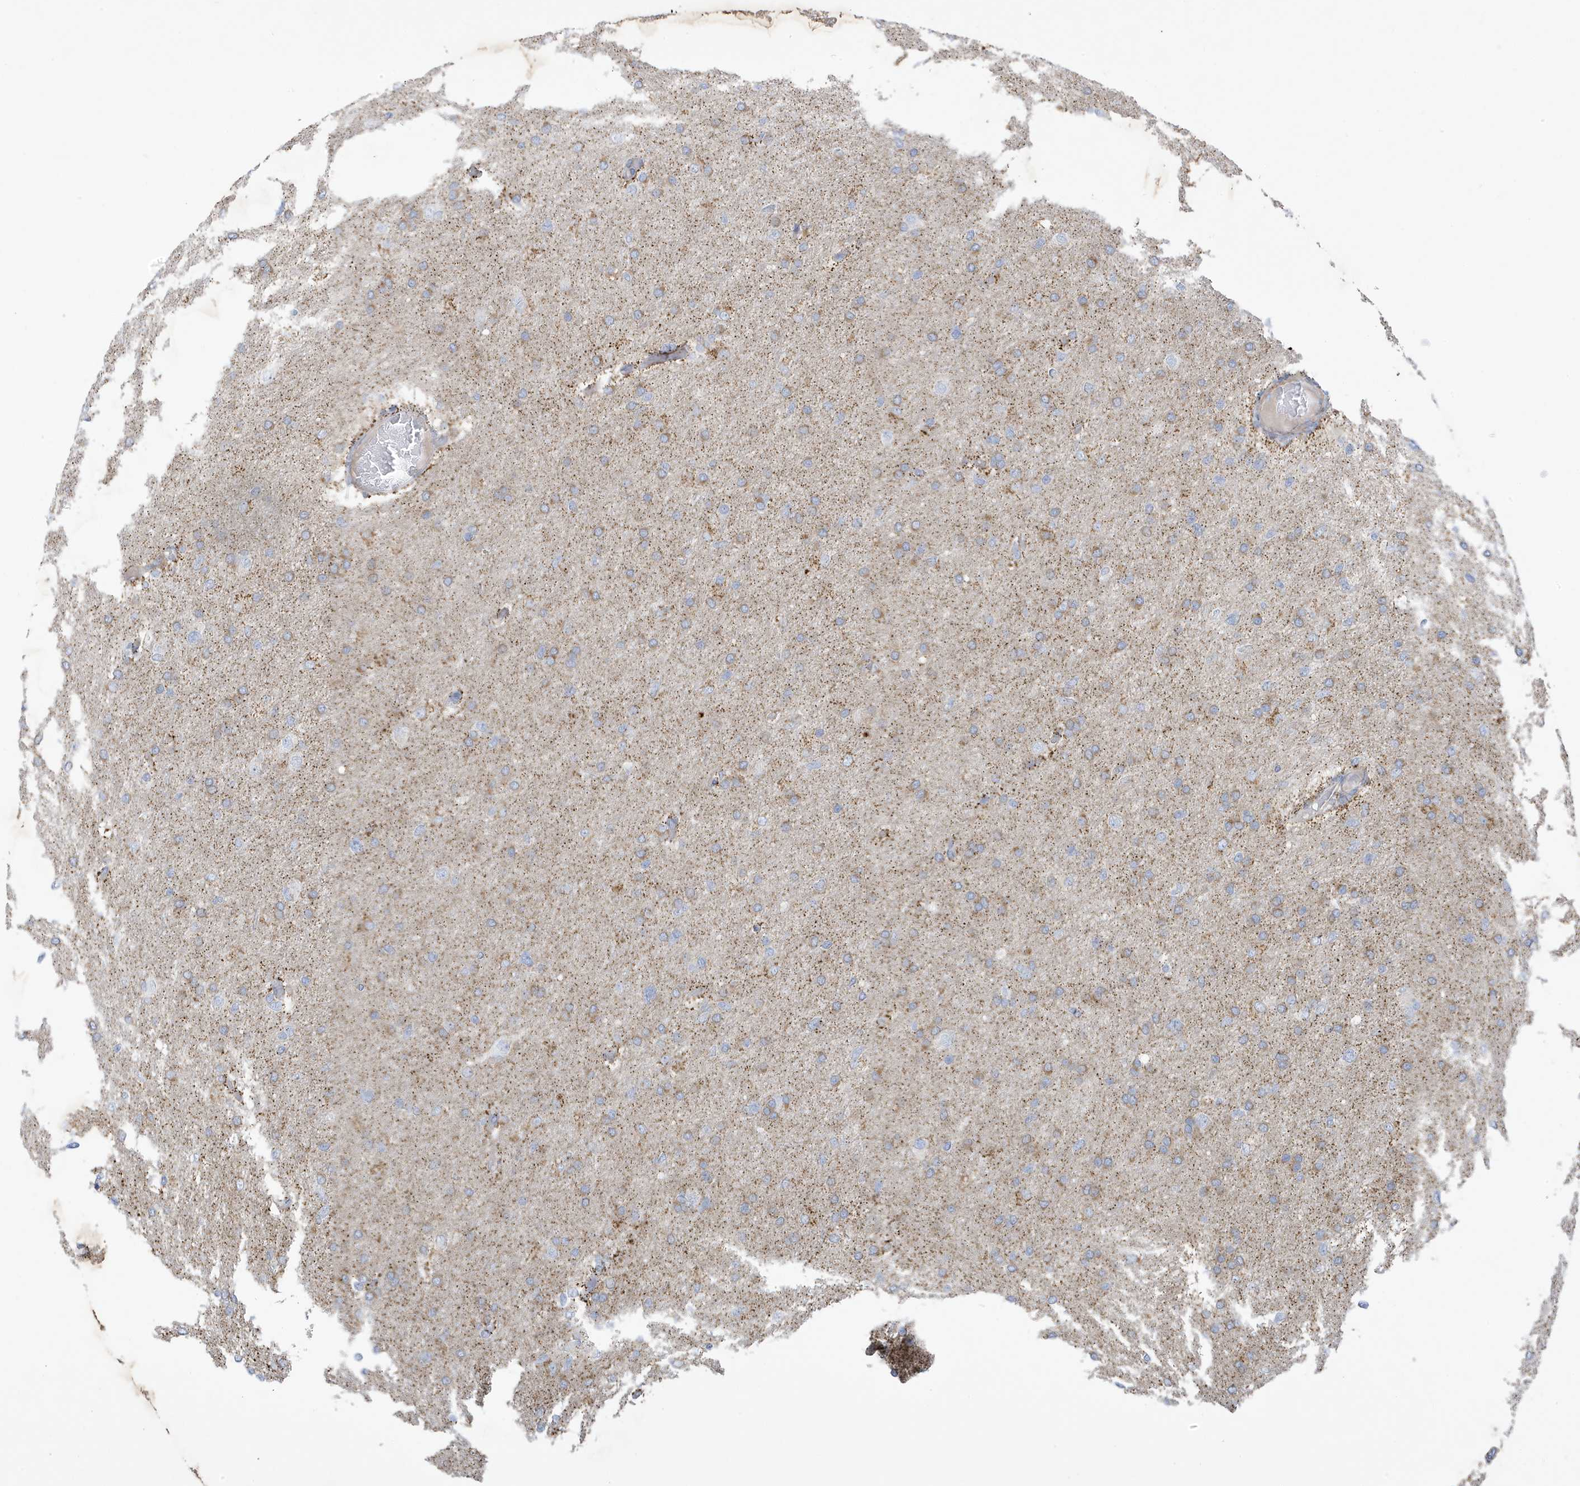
{"staining": {"intensity": "weak", "quantity": ">75%", "location": "cytoplasmic/membranous"}, "tissue": "glioma", "cell_type": "Tumor cells", "image_type": "cancer", "snomed": [{"axis": "morphology", "description": "Glioma, malignant, High grade"}, {"axis": "topography", "description": "Cerebral cortex"}], "caption": "This micrograph displays immunohistochemistry staining of human glioma, with low weak cytoplasmic/membranous staining in approximately >75% of tumor cells.", "gene": "ATP13A5", "patient": {"sex": "female", "age": 36}}